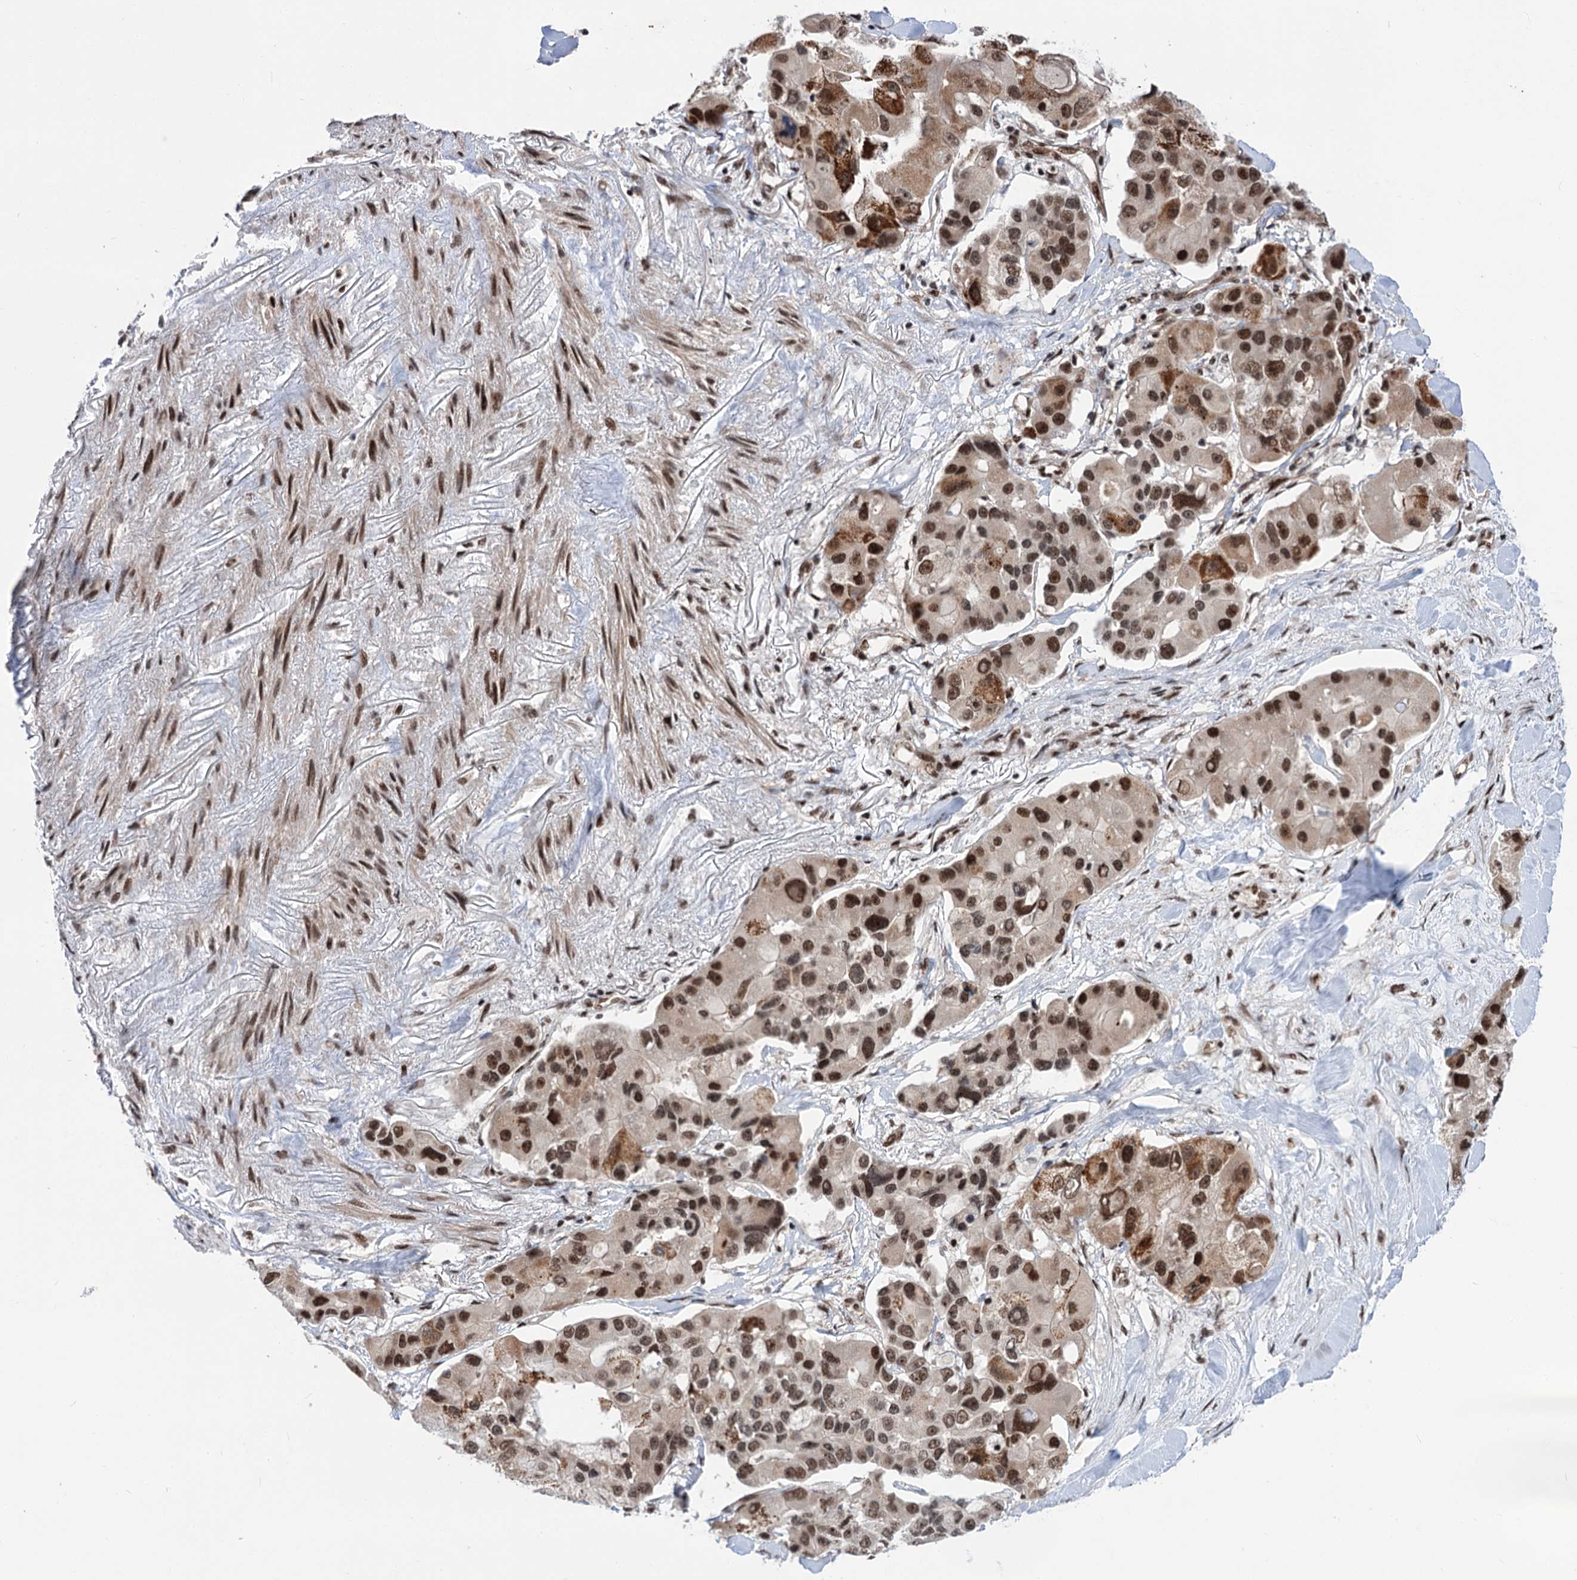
{"staining": {"intensity": "strong", "quantity": ">75%", "location": "cytoplasmic/membranous,nuclear"}, "tissue": "lung cancer", "cell_type": "Tumor cells", "image_type": "cancer", "snomed": [{"axis": "morphology", "description": "Adenocarcinoma, NOS"}, {"axis": "topography", "description": "Lung"}], "caption": "Lung cancer (adenocarcinoma) stained with a protein marker reveals strong staining in tumor cells.", "gene": "MAML1", "patient": {"sex": "female", "age": 54}}